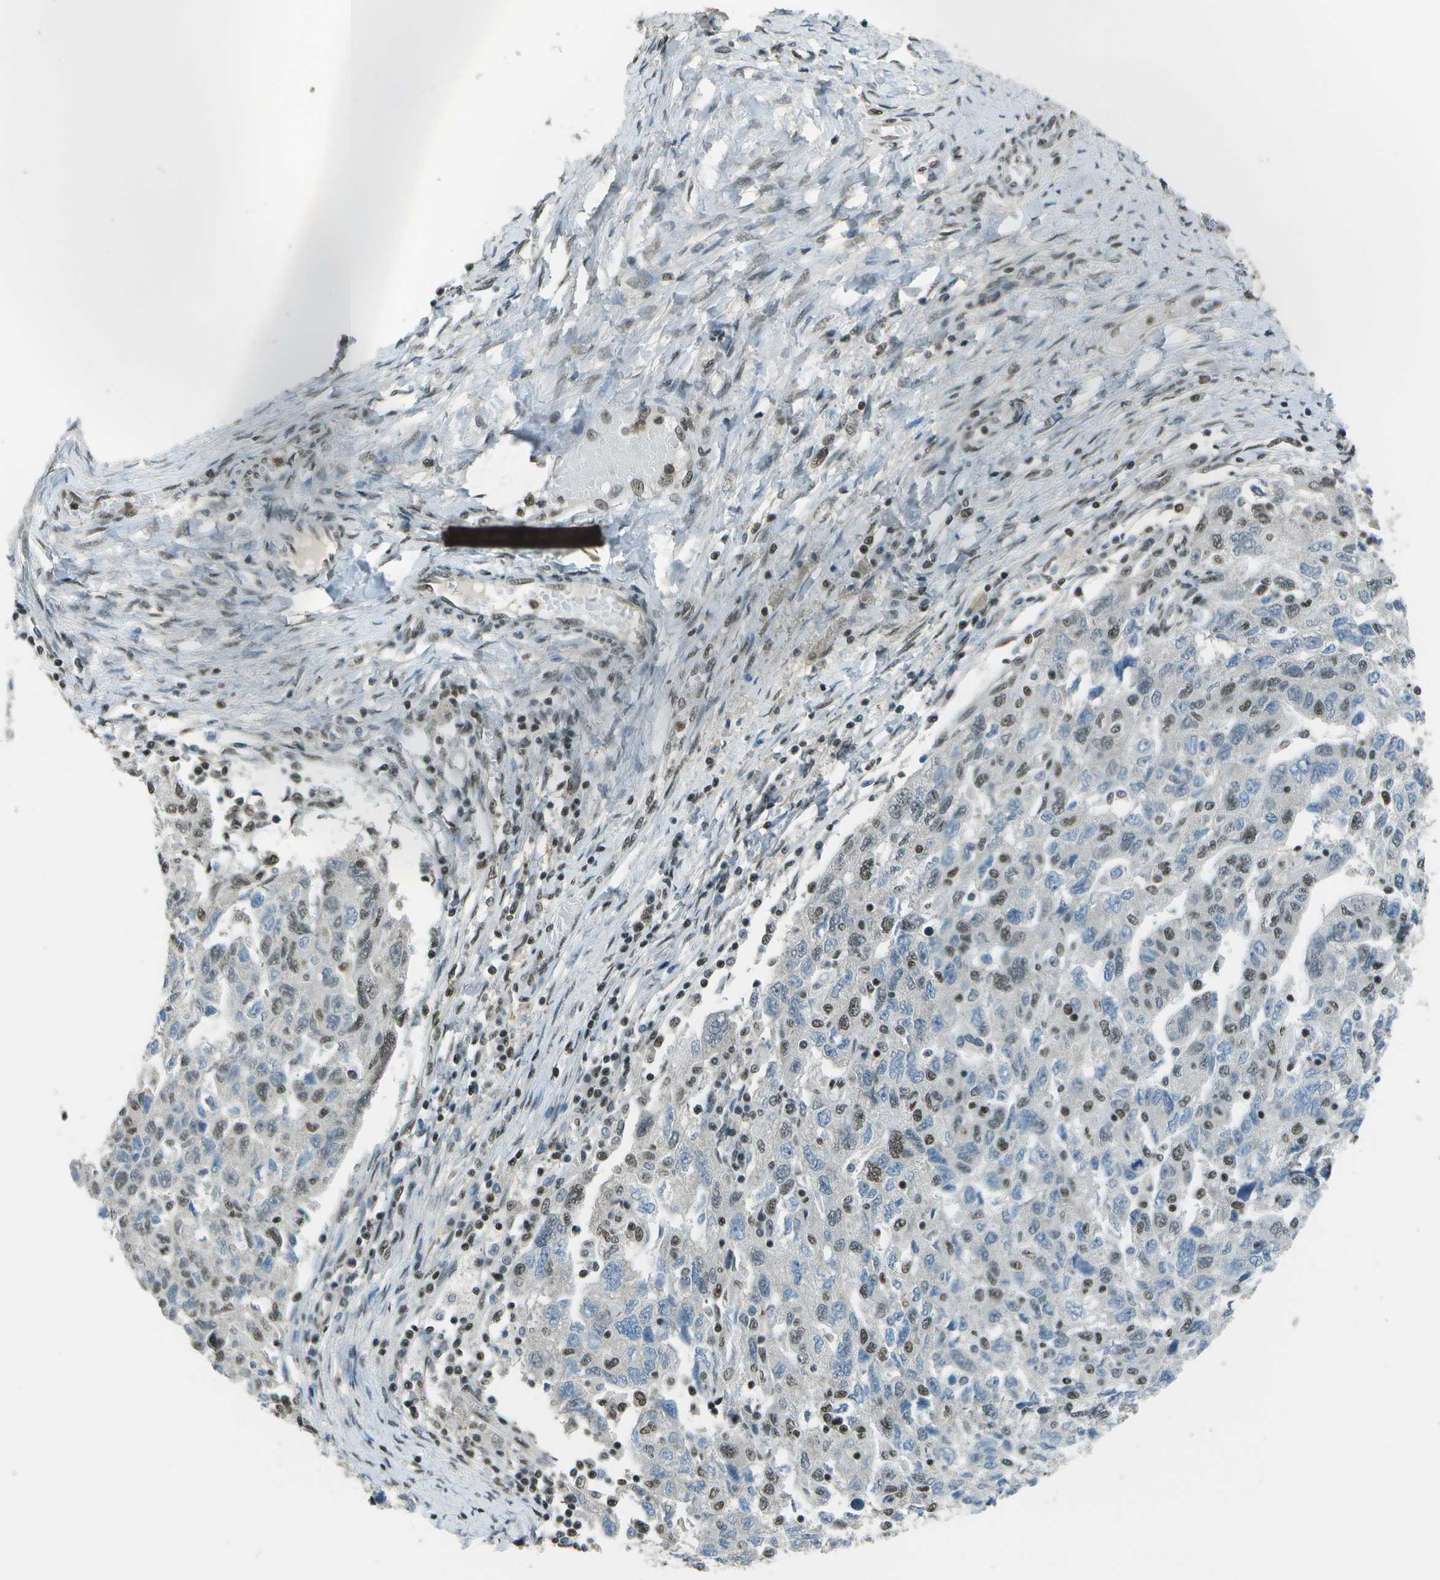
{"staining": {"intensity": "weak", "quantity": "25%-75%", "location": "nuclear"}, "tissue": "ovarian cancer", "cell_type": "Tumor cells", "image_type": "cancer", "snomed": [{"axis": "morphology", "description": "Carcinoma, NOS"}, {"axis": "morphology", "description": "Cystadenocarcinoma, serous, NOS"}, {"axis": "topography", "description": "Ovary"}], "caption": "Tumor cells demonstrate low levels of weak nuclear staining in about 25%-75% of cells in ovarian cancer.", "gene": "DEPDC1", "patient": {"sex": "female", "age": 69}}